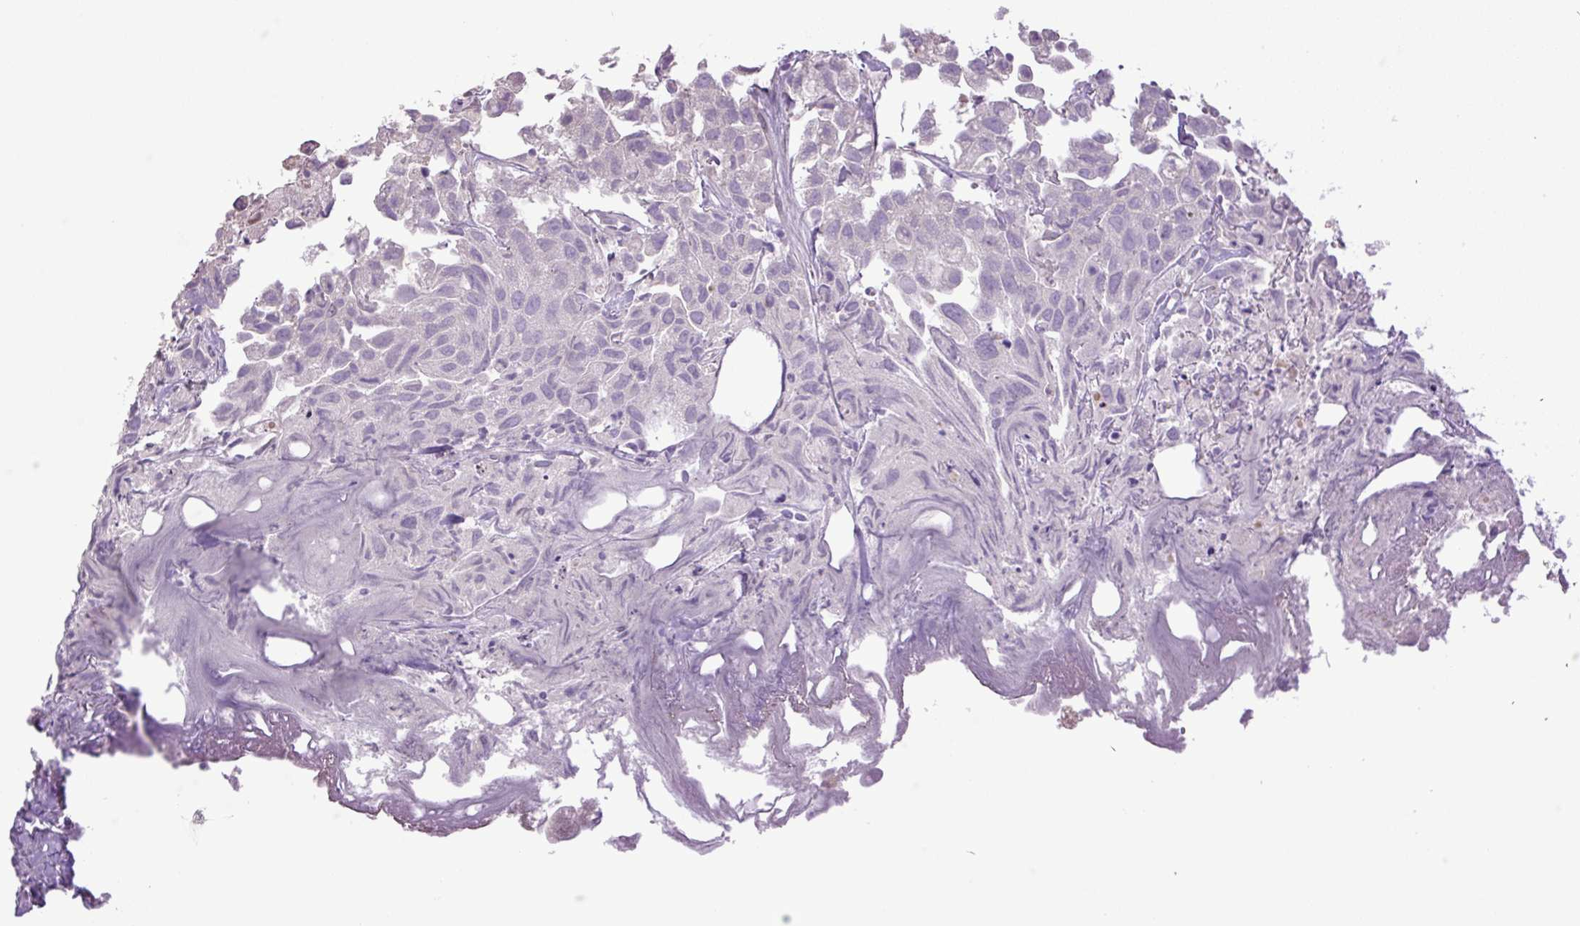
{"staining": {"intensity": "negative", "quantity": "none", "location": "none"}, "tissue": "urothelial cancer", "cell_type": "Tumor cells", "image_type": "cancer", "snomed": [{"axis": "morphology", "description": "Urothelial carcinoma, High grade"}, {"axis": "topography", "description": "Urinary bladder"}], "caption": "Immunohistochemical staining of urothelial cancer reveals no significant expression in tumor cells.", "gene": "KPNA1", "patient": {"sex": "female", "age": 75}}